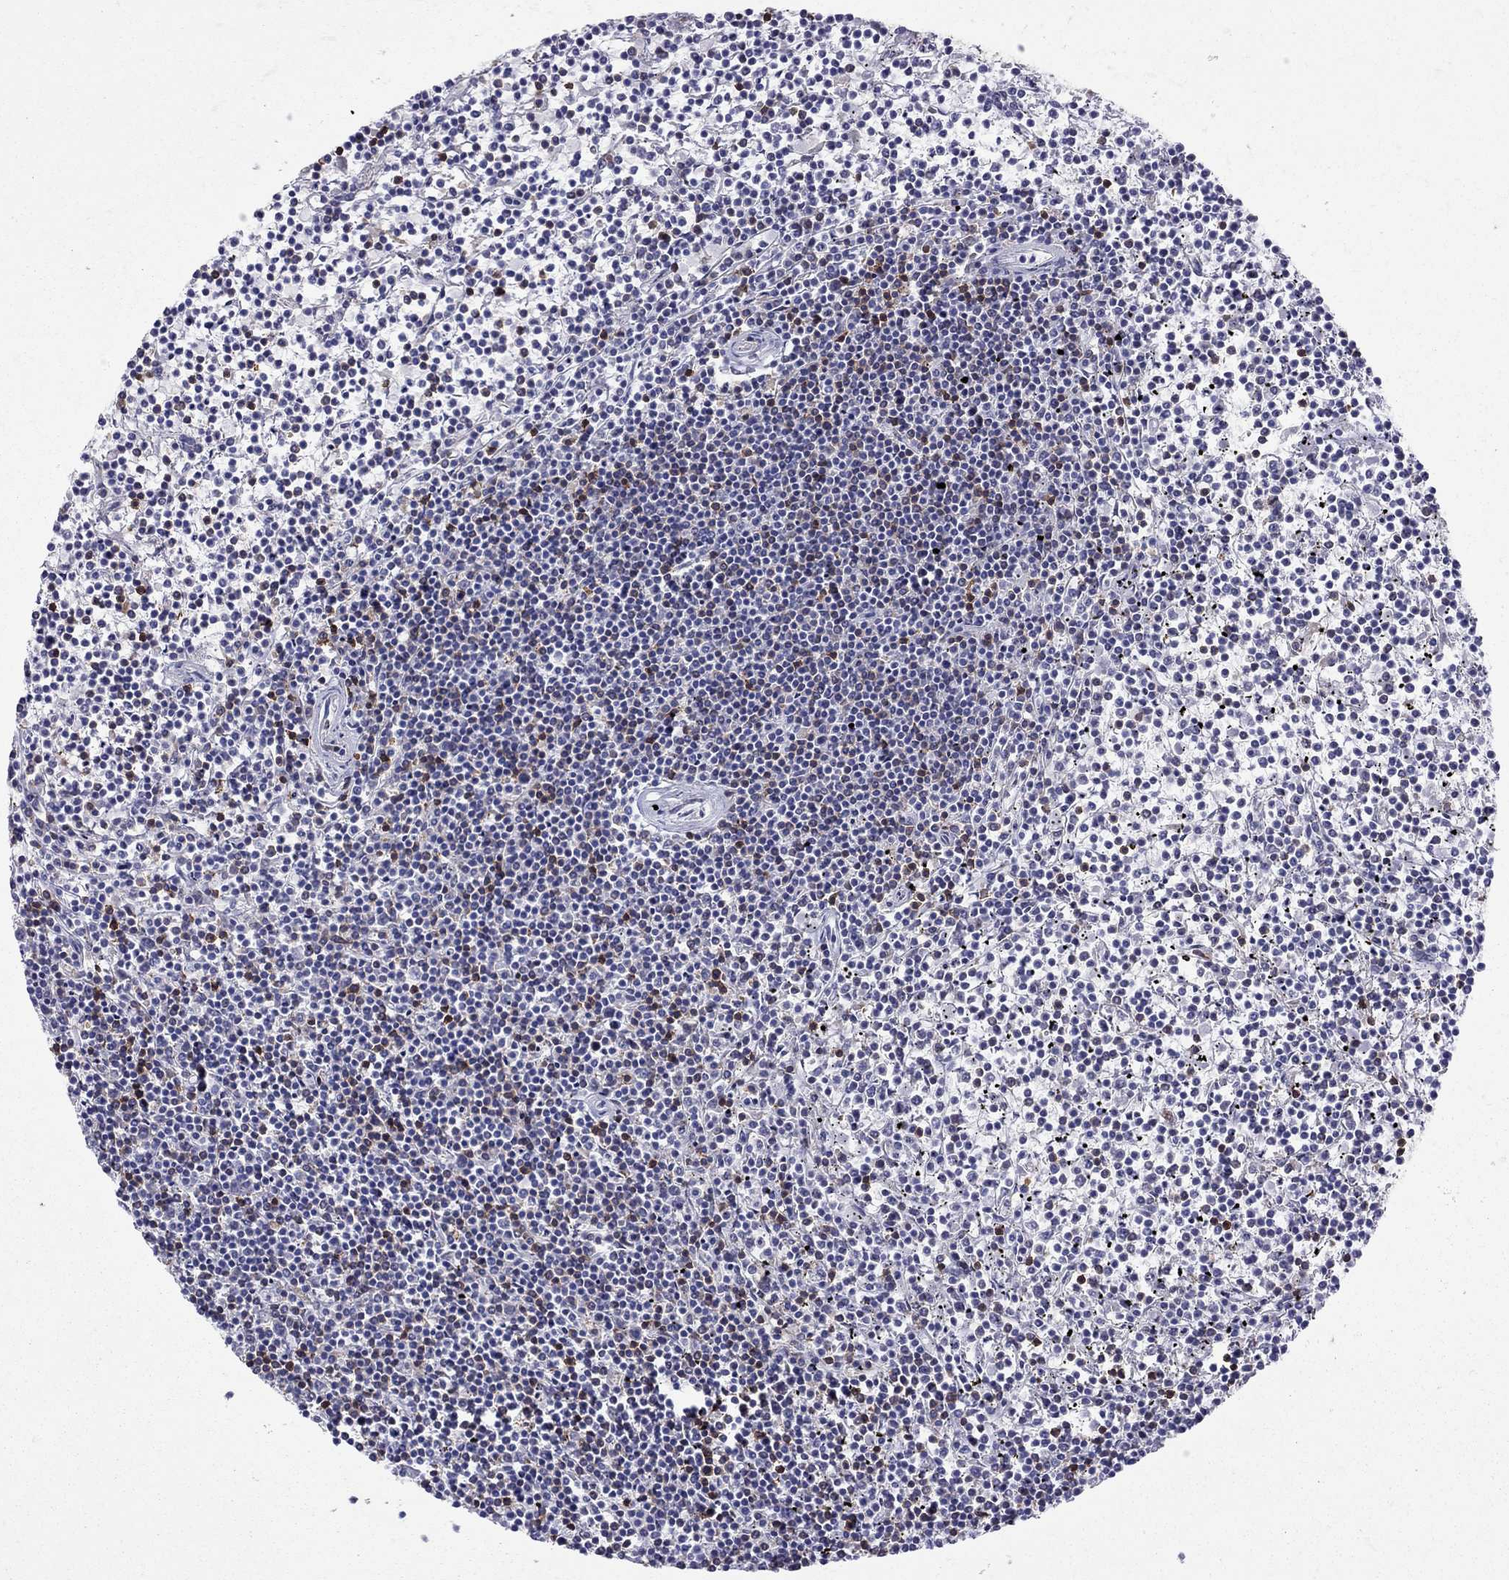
{"staining": {"intensity": "negative", "quantity": "none", "location": "none"}, "tissue": "lymphoma", "cell_type": "Tumor cells", "image_type": "cancer", "snomed": [{"axis": "morphology", "description": "Malignant lymphoma, non-Hodgkin's type, Low grade"}, {"axis": "topography", "description": "Spleen"}], "caption": "The photomicrograph displays no significant staining in tumor cells of low-grade malignant lymphoma, non-Hodgkin's type.", "gene": "MND1", "patient": {"sex": "female", "age": 19}}